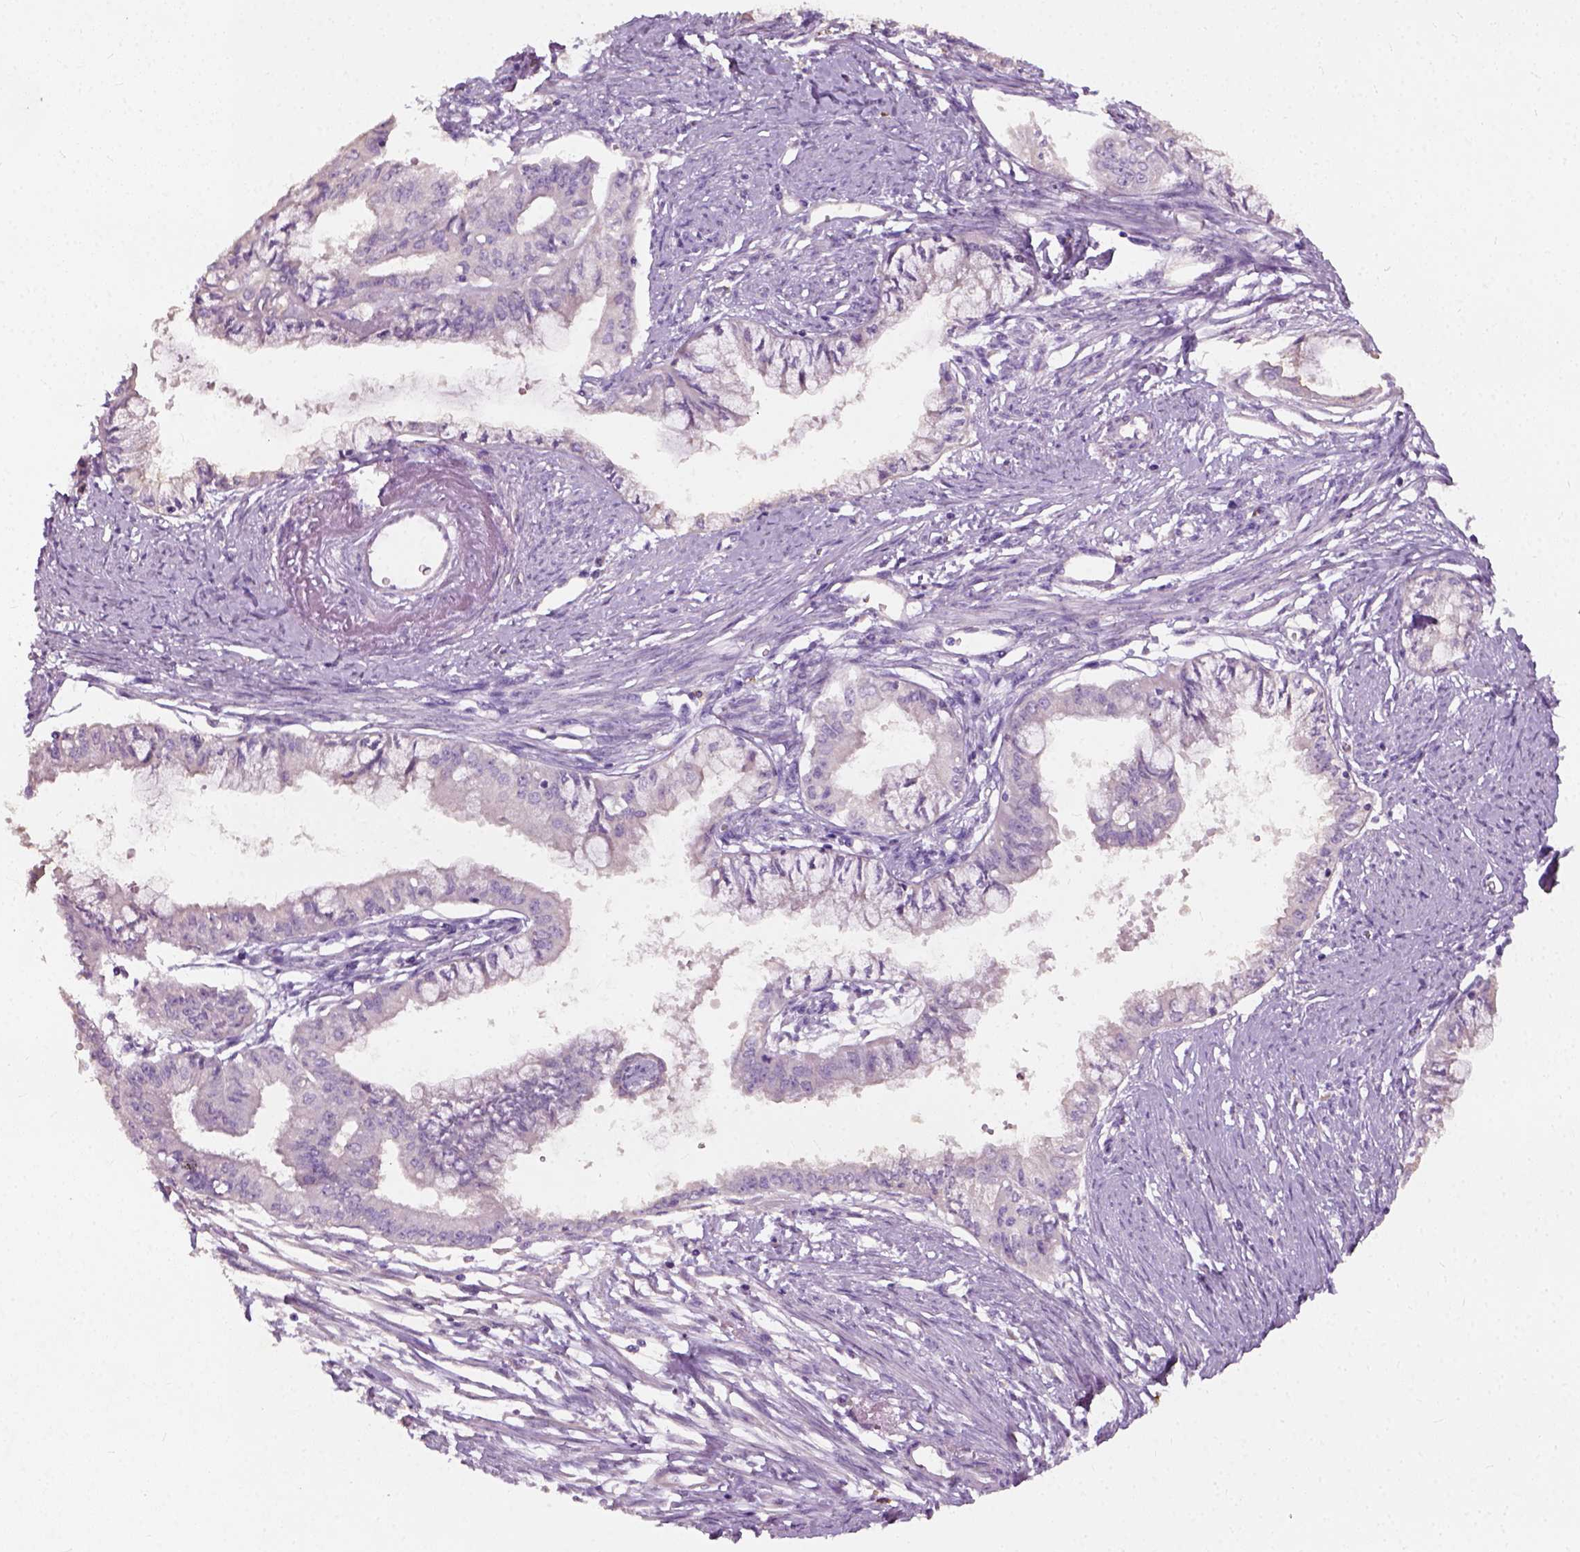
{"staining": {"intensity": "negative", "quantity": "none", "location": "none"}, "tissue": "endometrial cancer", "cell_type": "Tumor cells", "image_type": "cancer", "snomed": [{"axis": "morphology", "description": "Adenocarcinoma, NOS"}, {"axis": "topography", "description": "Endometrium"}], "caption": "IHC of endometrial adenocarcinoma shows no positivity in tumor cells.", "gene": "DHCR24", "patient": {"sex": "female", "age": 76}}